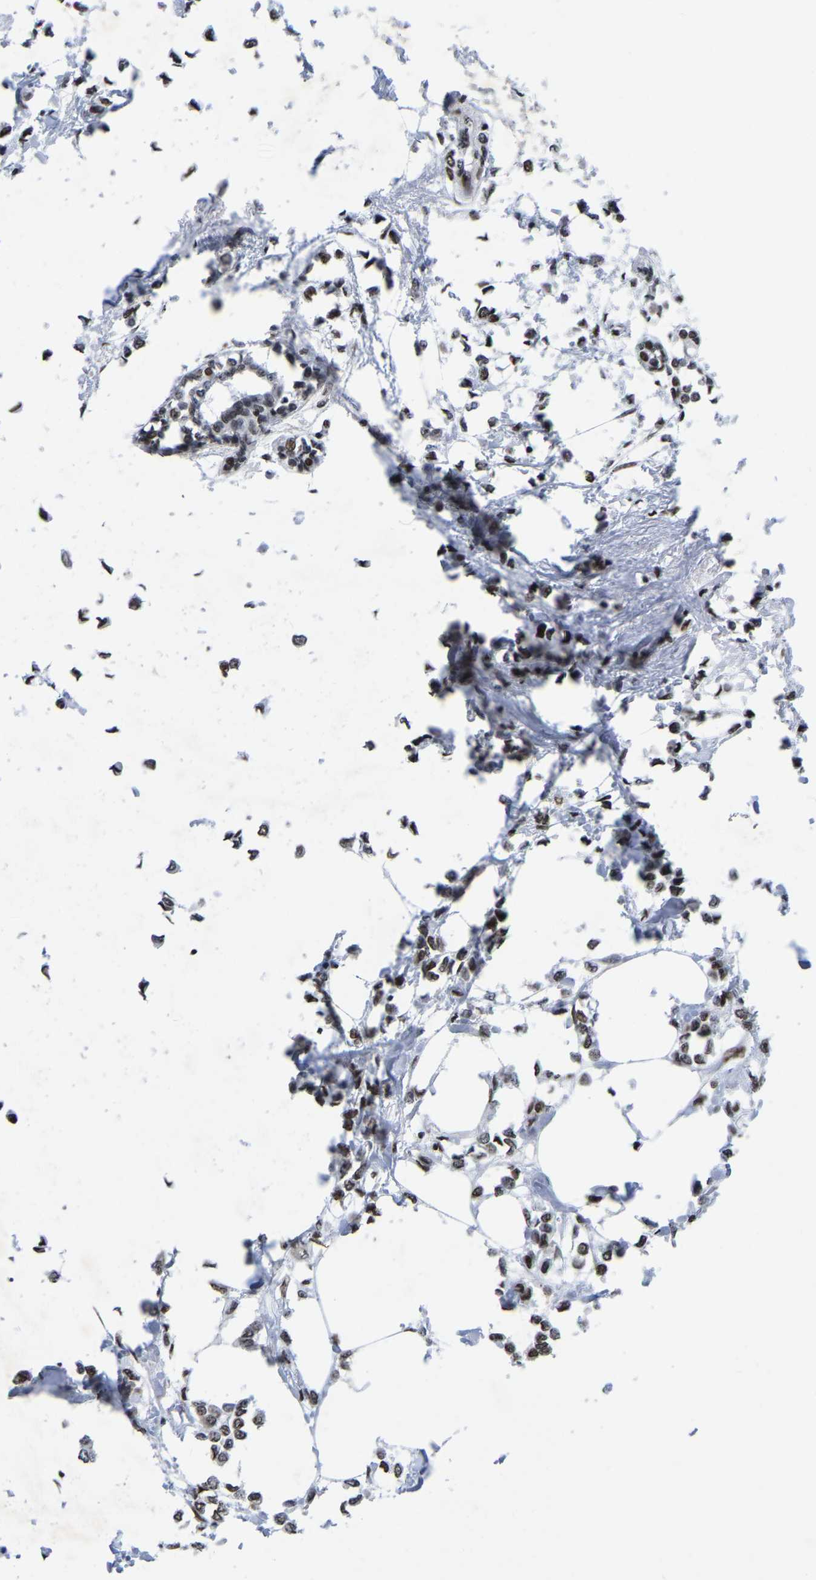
{"staining": {"intensity": "weak", "quantity": ">75%", "location": "nuclear"}, "tissue": "breast cancer", "cell_type": "Tumor cells", "image_type": "cancer", "snomed": [{"axis": "morphology", "description": "Lobular carcinoma"}, {"axis": "topography", "description": "Breast"}], "caption": "Immunohistochemistry (DAB) staining of breast cancer reveals weak nuclear protein staining in about >75% of tumor cells. (brown staining indicates protein expression, while blue staining denotes nuclei).", "gene": "PRCC", "patient": {"sex": "female", "age": 51}}